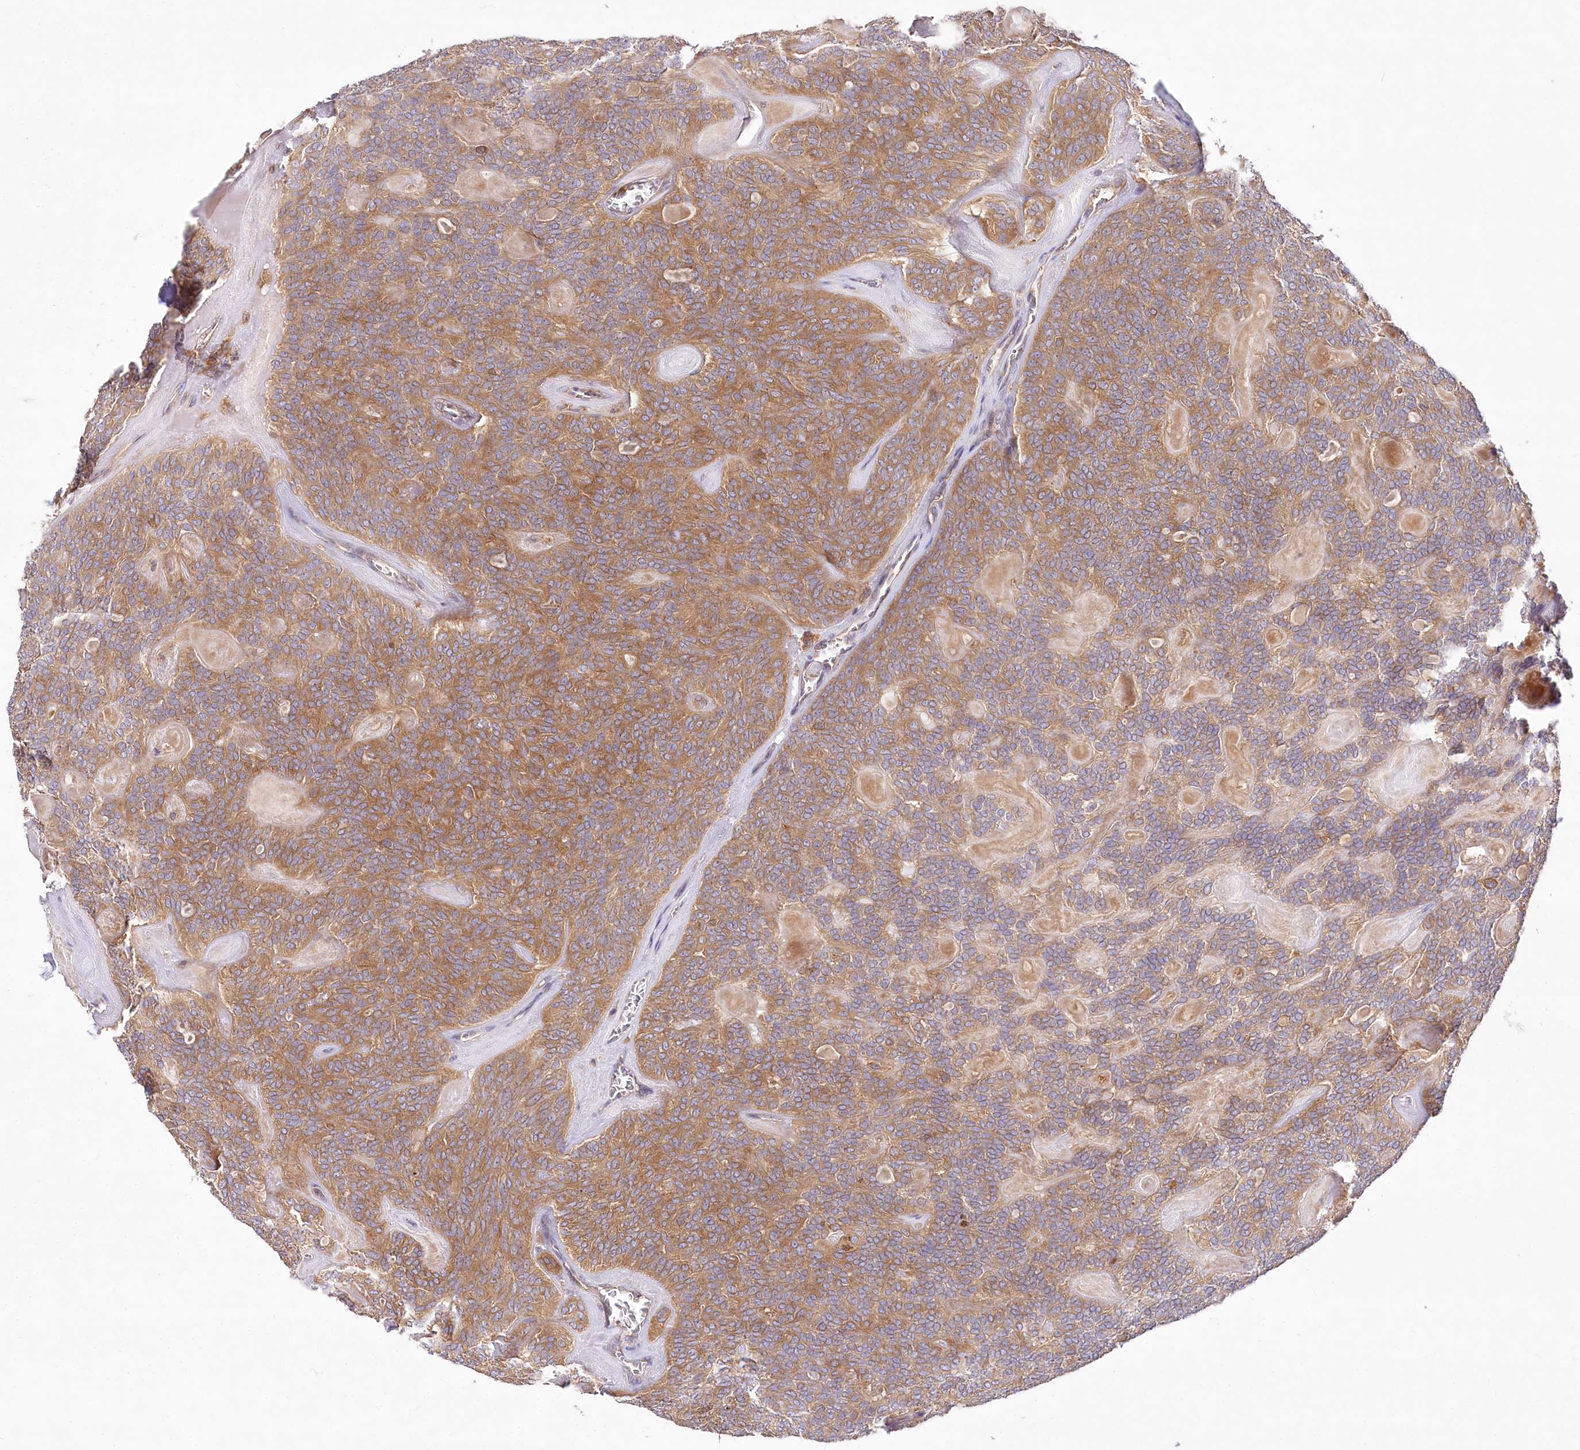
{"staining": {"intensity": "moderate", "quantity": ">75%", "location": "cytoplasmic/membranous"}, "tissue": "head and neck cancer", "cell_type": "Tumor cells", "image_type": "cancer", "snomed": [{"axis": "morphology", "description": "Adenocarcinoma, NOS"}, {"axis": "topography", "description": "Head-Neck"}], "caption": "The photomicrograph shows staining of head and neck cancer (adenocarcinoma), revealing moderate cytoplasmic/membranous protein staining (brown color) within tumor cells.", "gene": "ABRAXAS2", "patient": {"sex": "male", "age": 66}}